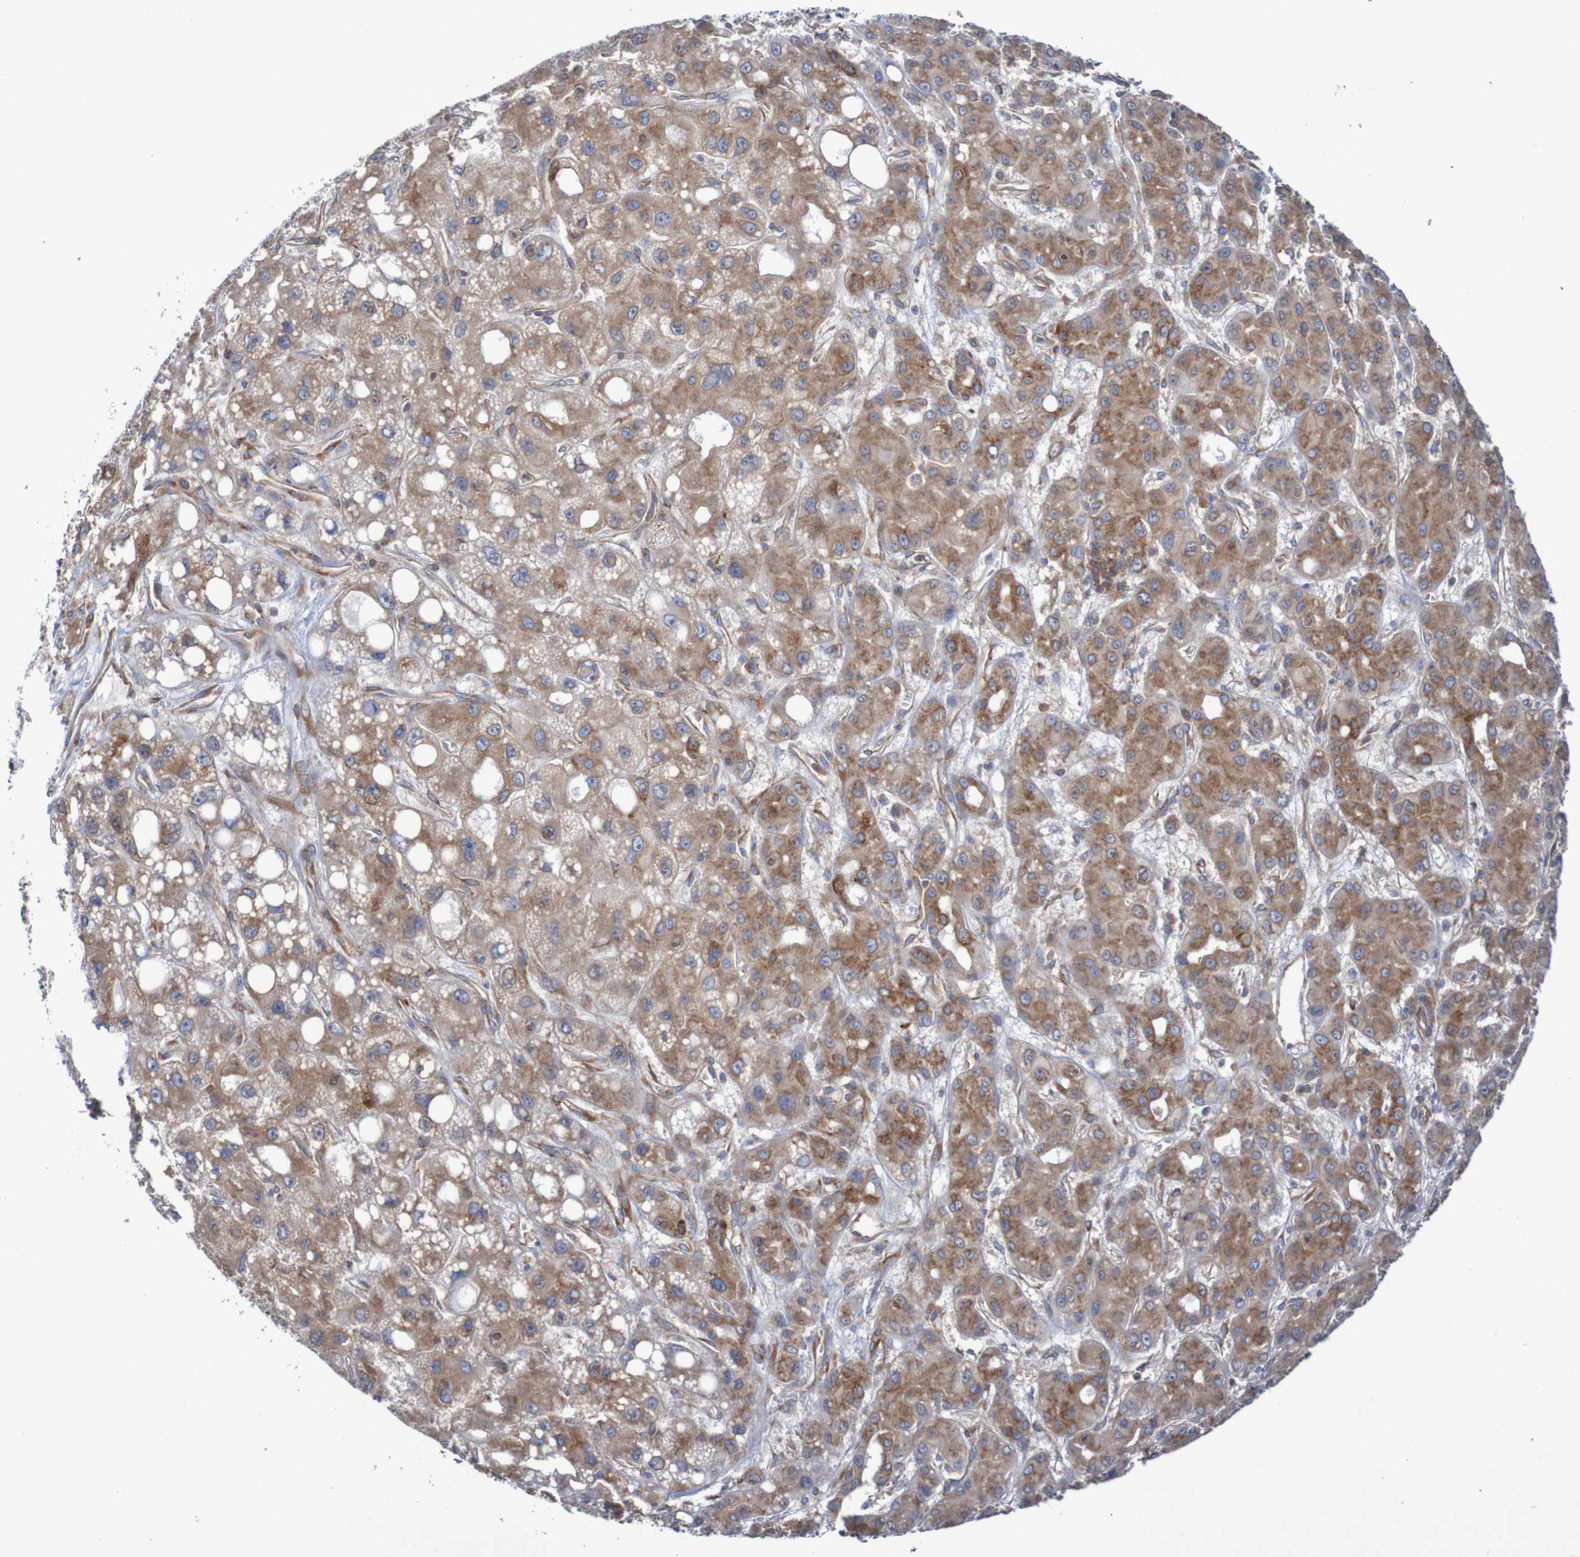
{"staining": {"intensity": "moderate", "quantity": ">75%", "location": "cytoplasmic/membranous"}, "tissue": "liver cancer", "cell_type": "Tumor cells", "image_type": "cancer", "snomed": [{"axis": "morphology", "description": "Carcinoma, Hepatocellular, NOS"}, {"axis": "topography", "description": "Liver"}], "caption": "Liver hepatocellular carcinoma stained for a protein demonstrates moderate cytoplasmic/membranous positivity in tumor cells.", "gene": "FXR2", "patient": {"sex": "male", "age": 55}}